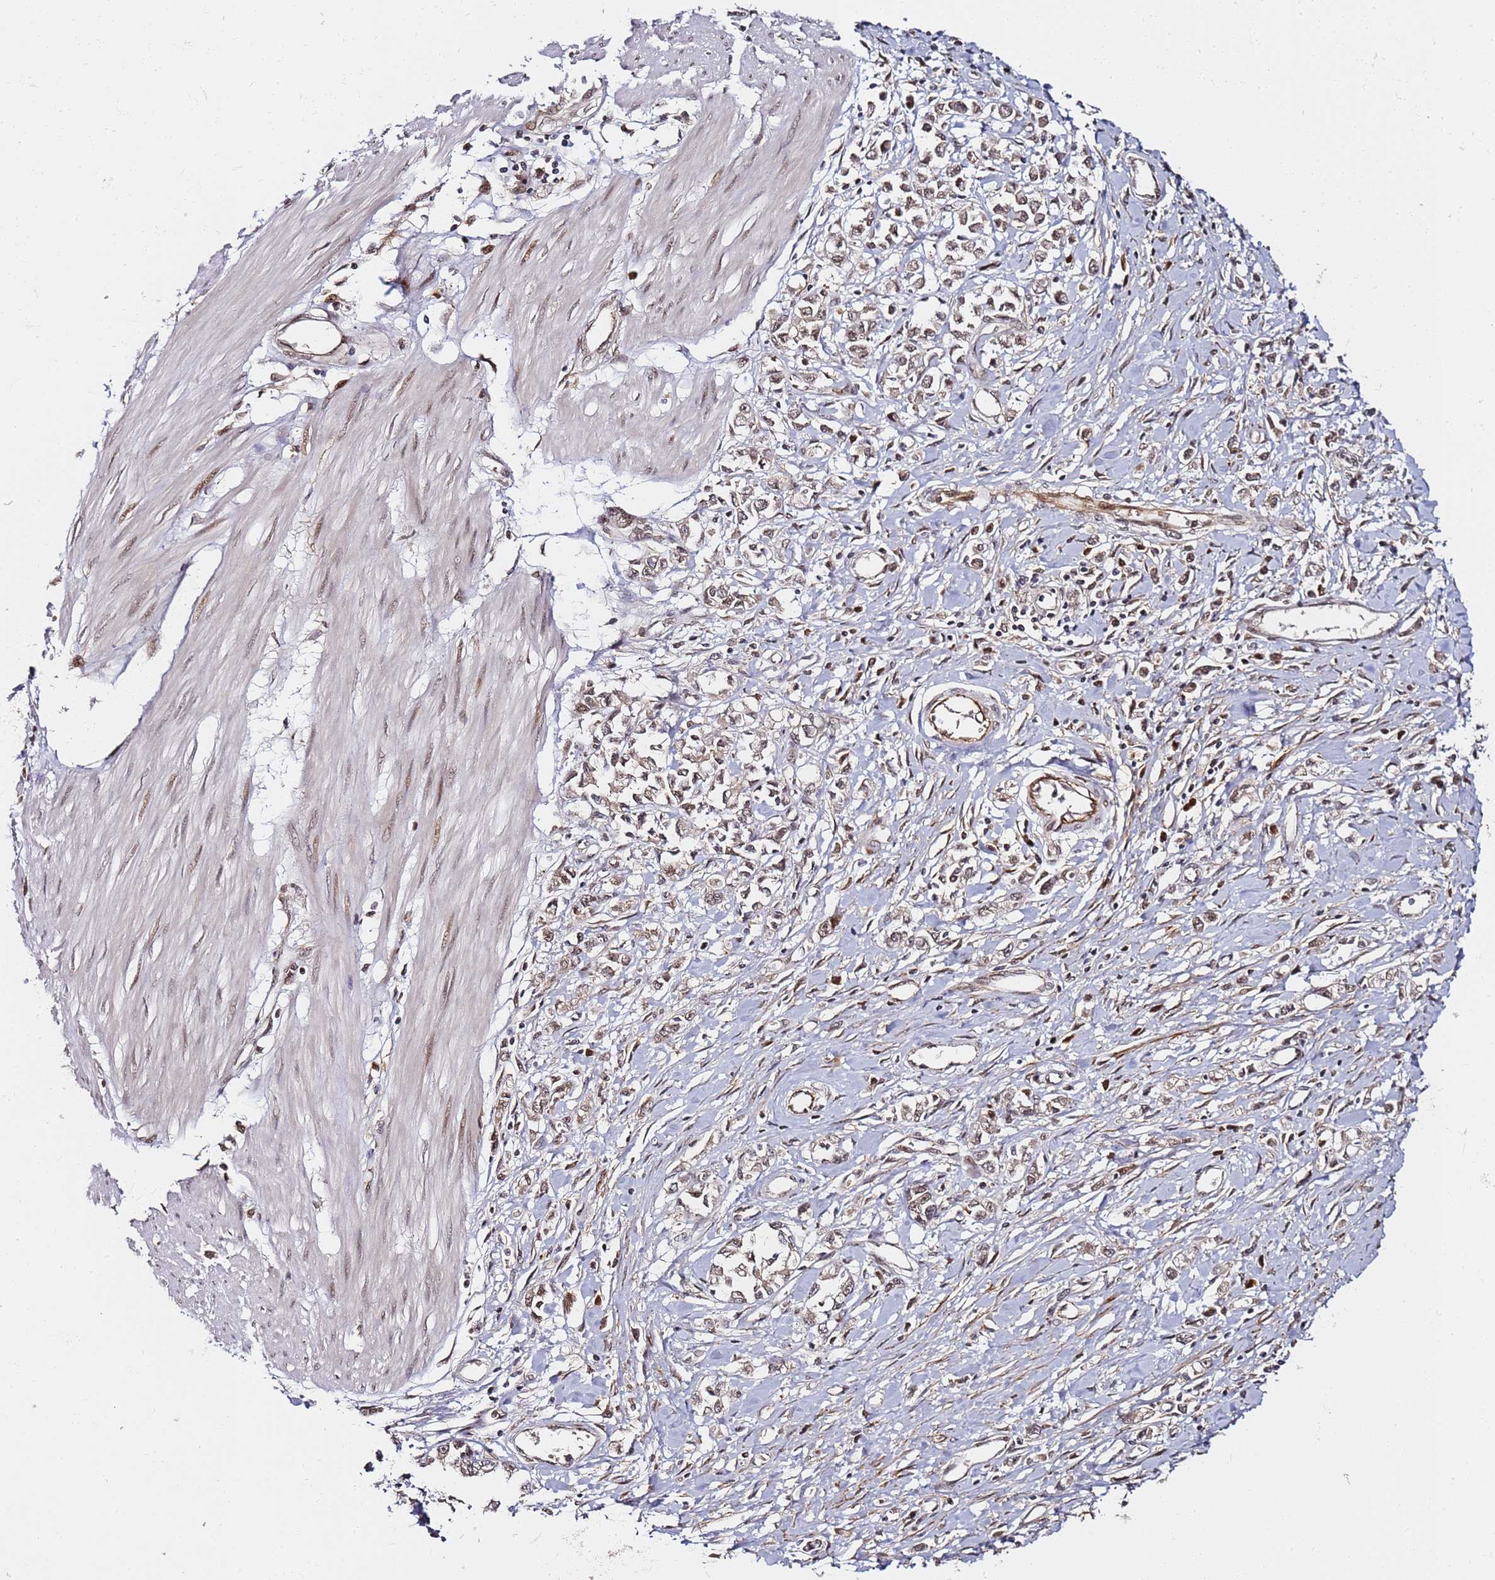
{"staining": {"intensity": "weak", "quantity": ">75%", "location": "nuclear"}, "tissue": "stomach cancer", "cell_type": "Tumor cells", "image_type": "cancer", "snomed": [{"axis": "morphology", "description": "Adenocarcinoma, NOS"}, {"axis": "topography", "description": "Stomach"}], "caption": "Human stomach adenocarcinoma stained with a protein marker demonstrates weak staining in tumor cells.", "gene": "RGS18", "patient": {"sex": "female", "age": 76}}